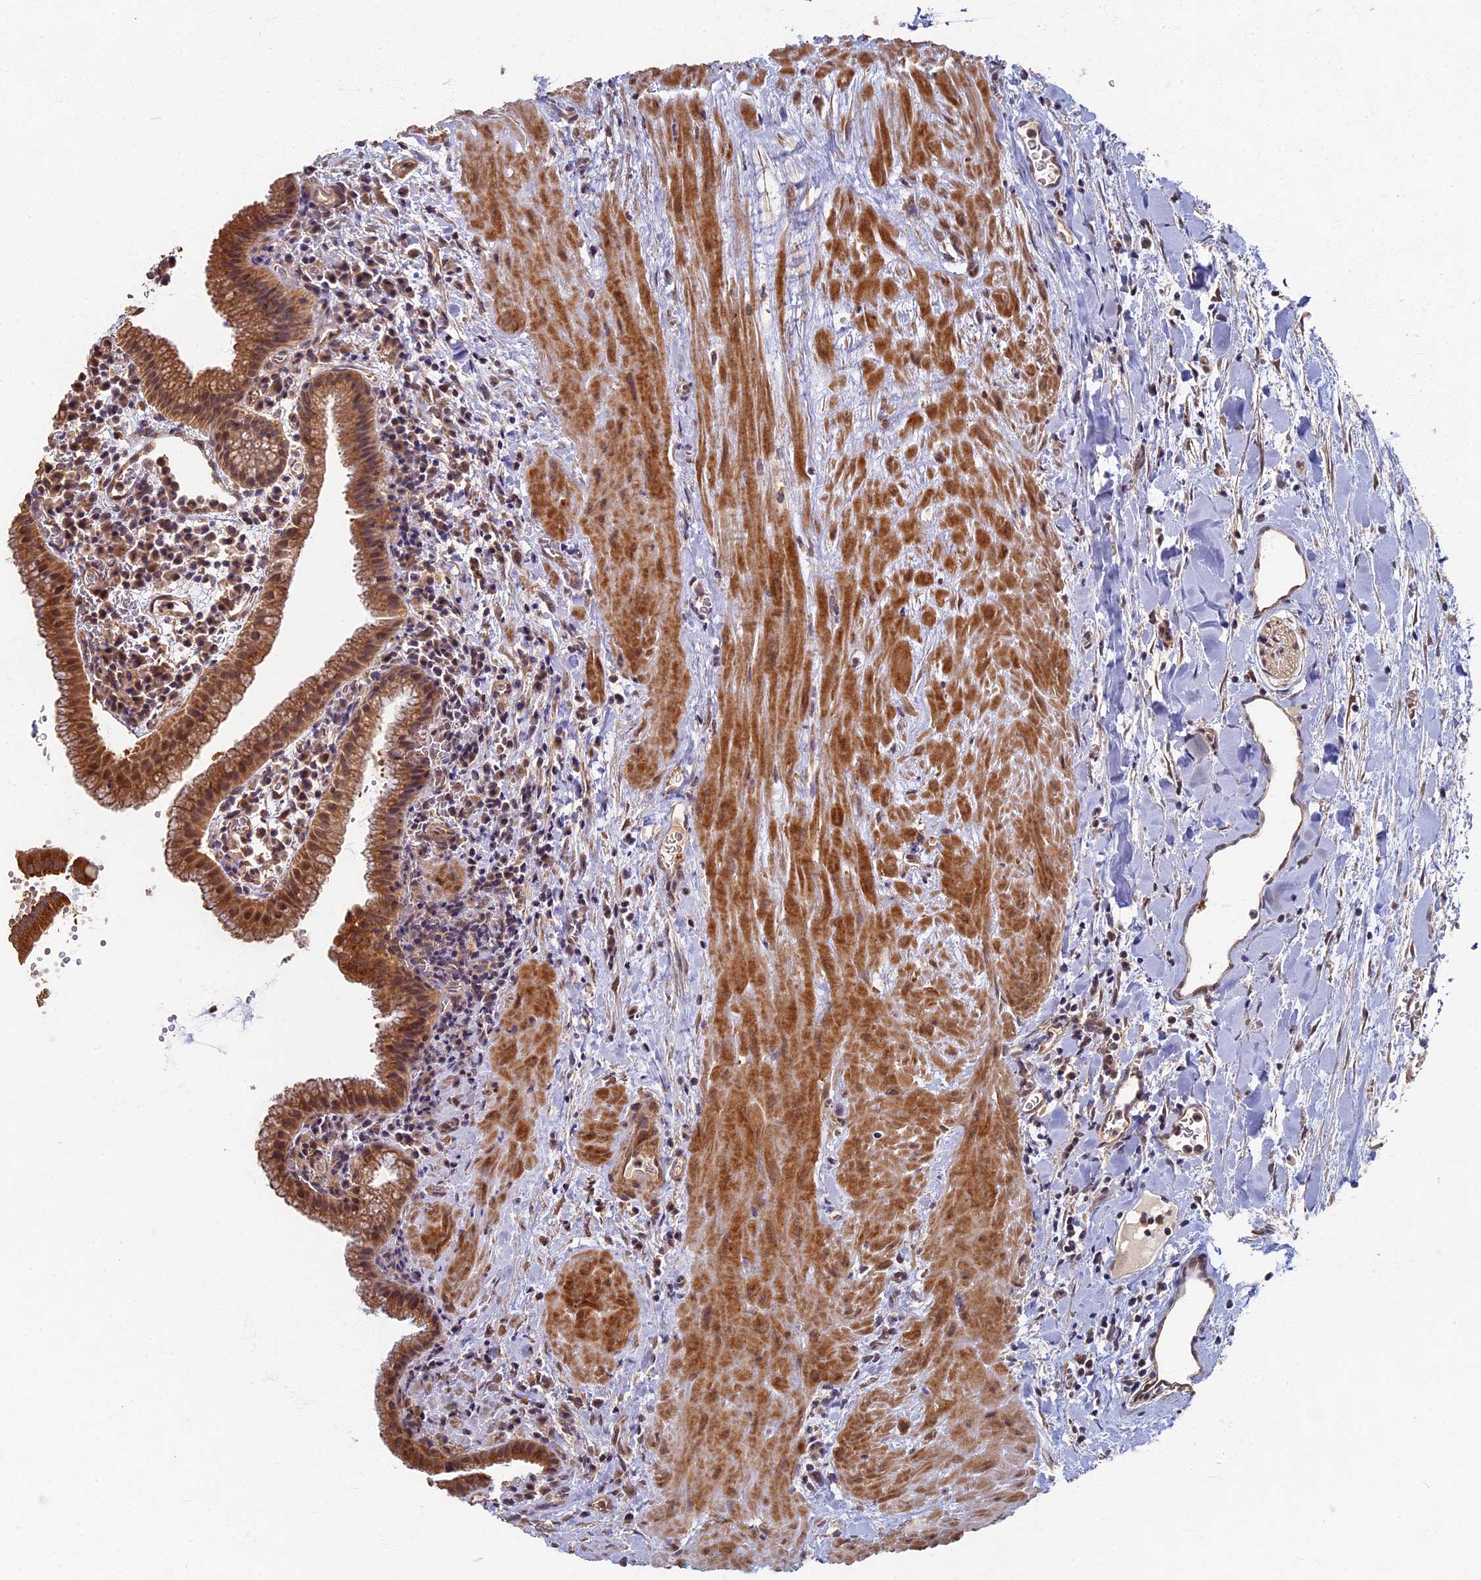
{"staining": {"intensity": "moderate", "quantity": ">75%", "location": "cytoplasmic/membranous,nuclear"}, "tissue": "gallbladder", "cell_type": "Glandular cells", "image_type": "normal", "snomed": [{"axis": "morphology", "description": "Normal tissue, NOS"}, {"axis": "topography", "description": "Gallbladder"}], "caption": "This is an image of IHC staining of normal gallbladder, which shows moderate staining in the cytoplasmic/membranous,nuclear of glandular cells.", "gene": "RSPH3", "patient": {"sex": "male", "age": 78}}